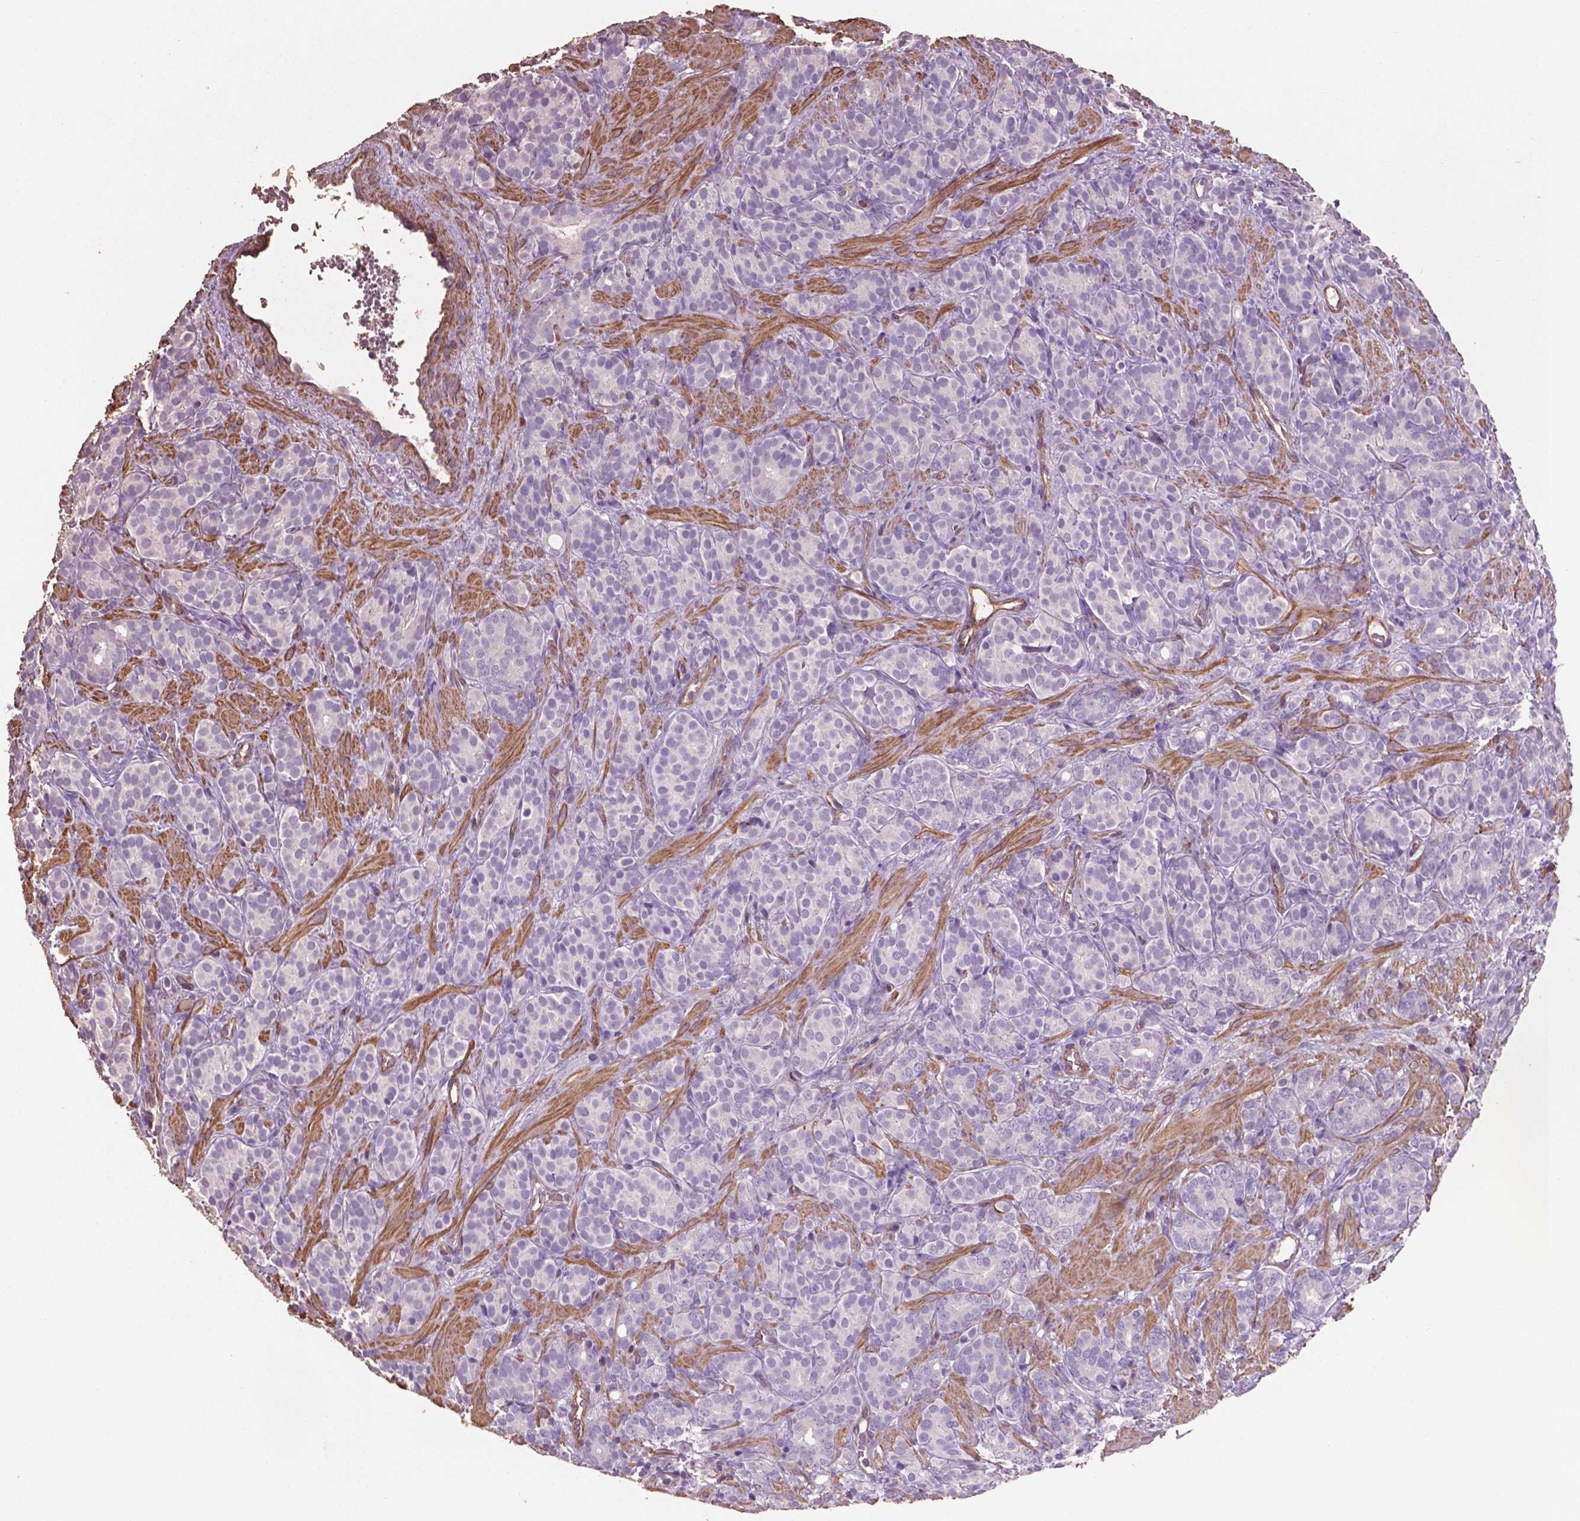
{"staining": {"intensity": "negative", "quantity": "none", "location": "none"}, "tissue": "prostate cancer", "cell_type": "Tumor cells", "image_type": "cancer", "snomed": [{"axis": "morphology", "description": "Adenocarcinoma, High grade"}, {"axis": "topography", "description": "Prostate"}], "caption": "IHC image of neoplastic tissue: adenocarcinoma (high-grade) (prostate) stained with DAB exhibits no significant protein positivity in tumor cells. (DAB (3,3'-diaminobenzidine) IHC, high magnification).", "gene": "COMMD4", "patient": {"sex": "male", "age": 84}}